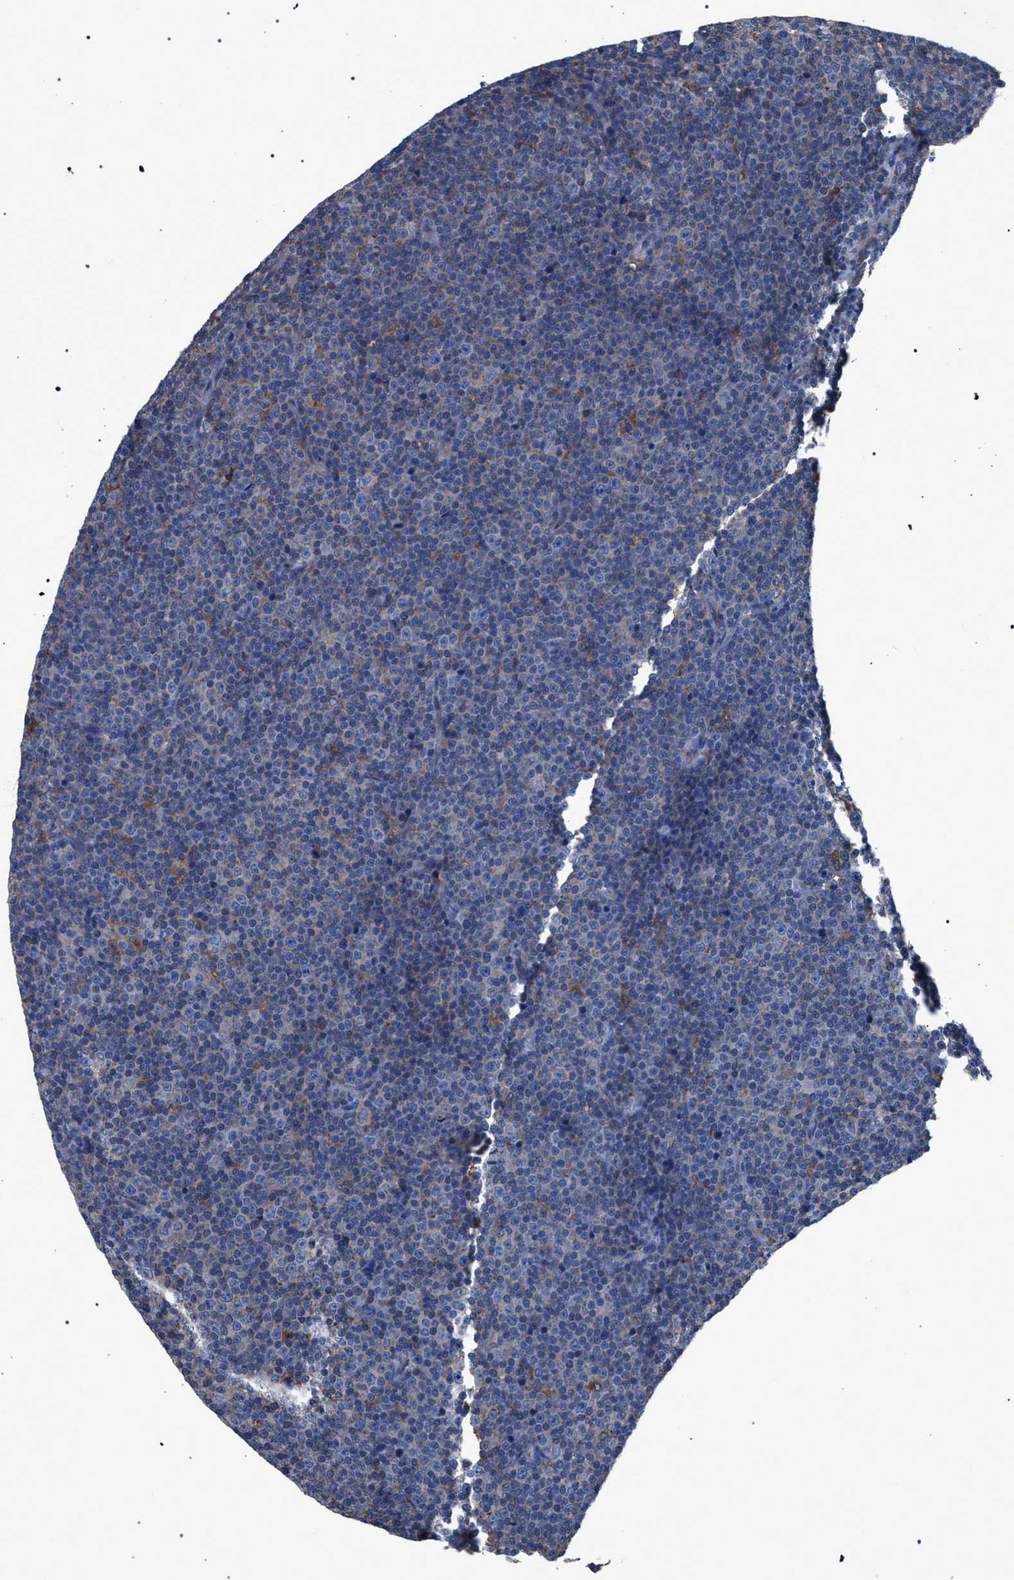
{"staining": {"intensity": "negative", "quantity": "none", "location": "none"}, "tissue": "lymphoma", "cell_type": "Tumor cells", "image_type": "cancer", "snomed": [{"axis": "morphology", "description": "Malignant lymphoma, non-Hodgkin's type, Low grade"}, {"axis": "topography", "description": "Lymph node"}], "caption": "Immunohistochemistry (IHC) histopathology image of lymphoma stained for a protein (brown), which reveals no positivity in tumor cells. (Immunohistochemistry (IHC), brightfield microscopy, high magnification).", "gene": "ATP6V0A1", "patient": {"sex": "female", "age": 67}}